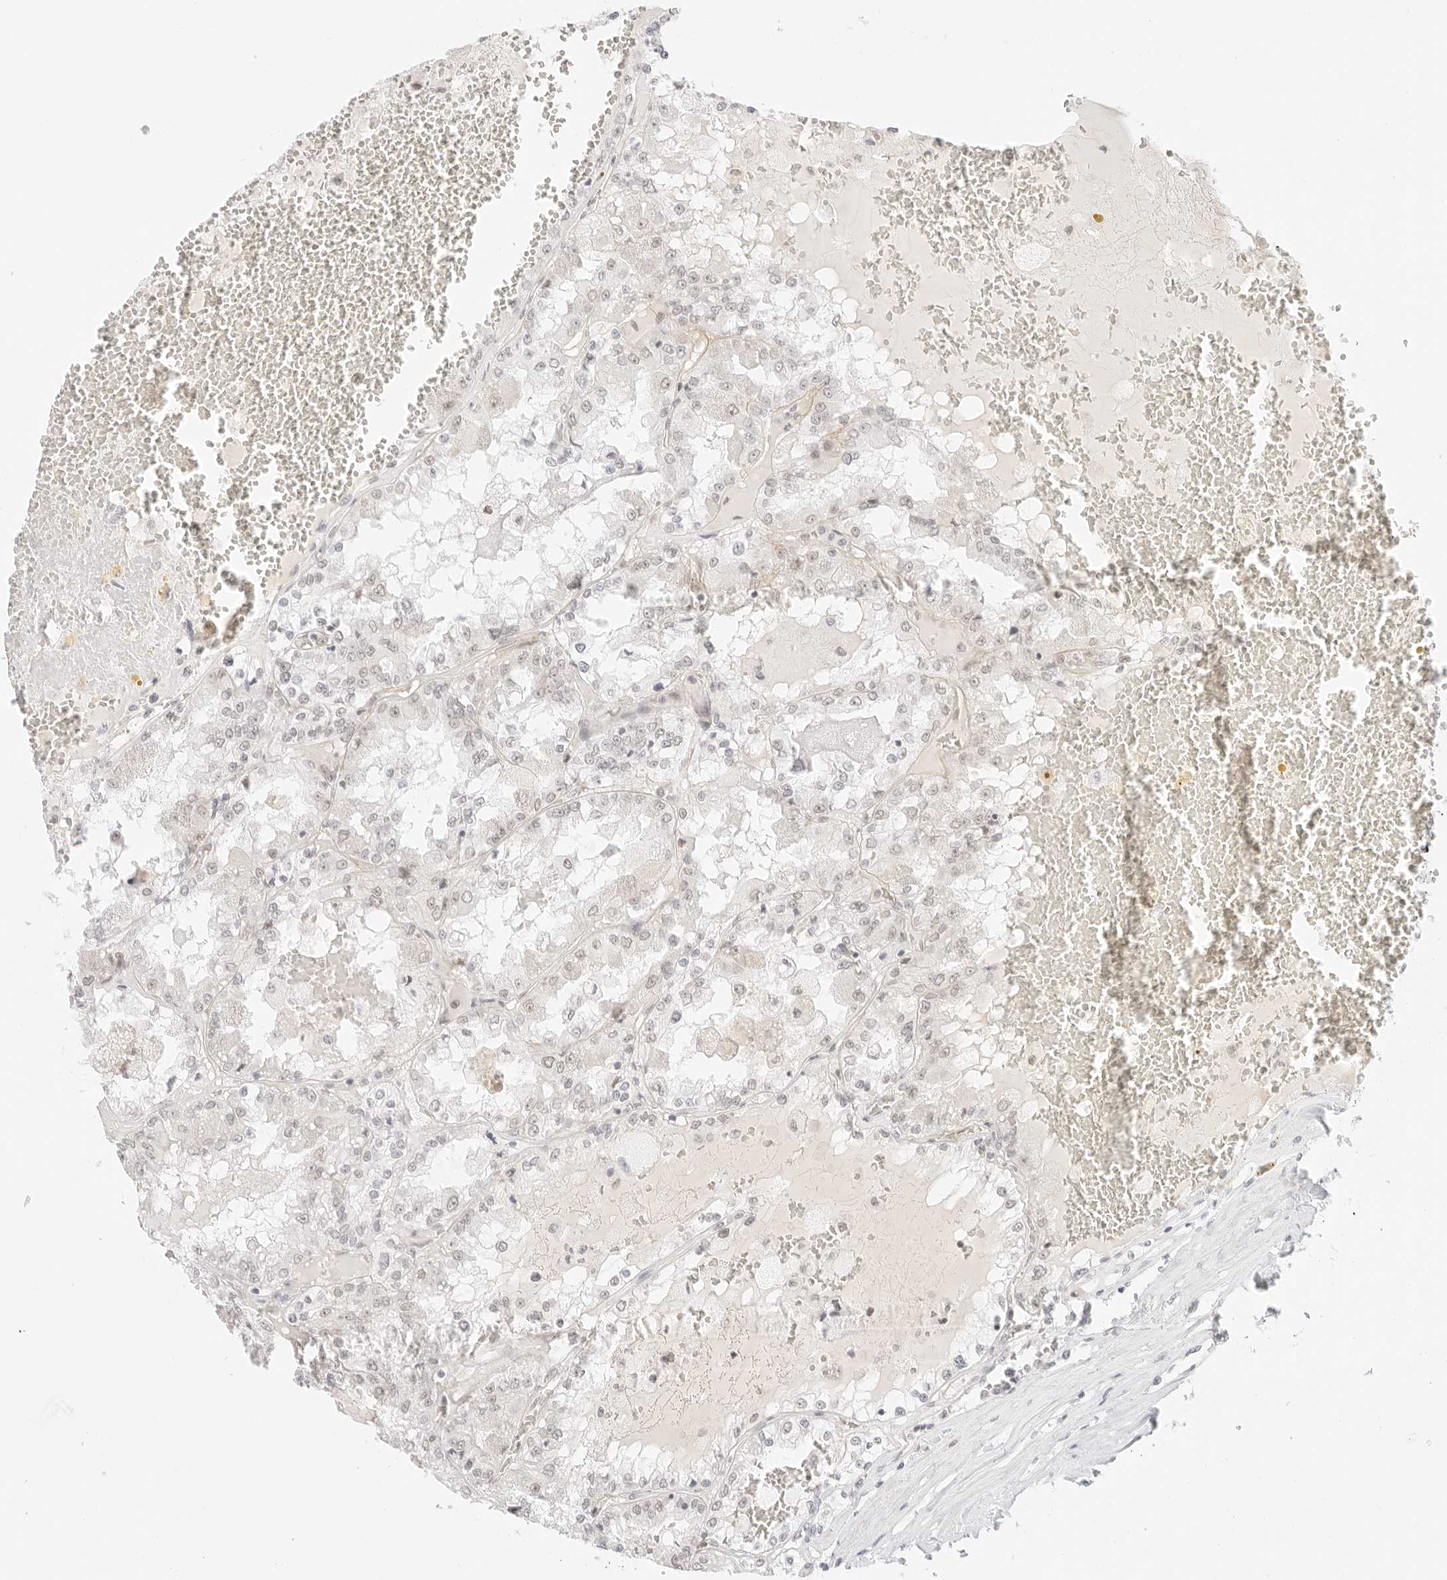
{"staining": {"intensity": "negative", "quantity": "none", "location": "none"}, "tissue": "renal cancer", "cell_type": "Tumor cells", "image_type": "cancer", "snomed": [{"axis": "morphology", "description": "Adenocarcinoma, NOS"}, {"axis": "topography", "description": "Kidney"}], "caption": "This is an IHC image of human renal cancer. There is no expression in tumor cells.", "gene": "ITGA6", "patient": {"sex": "female", "age": 56}}